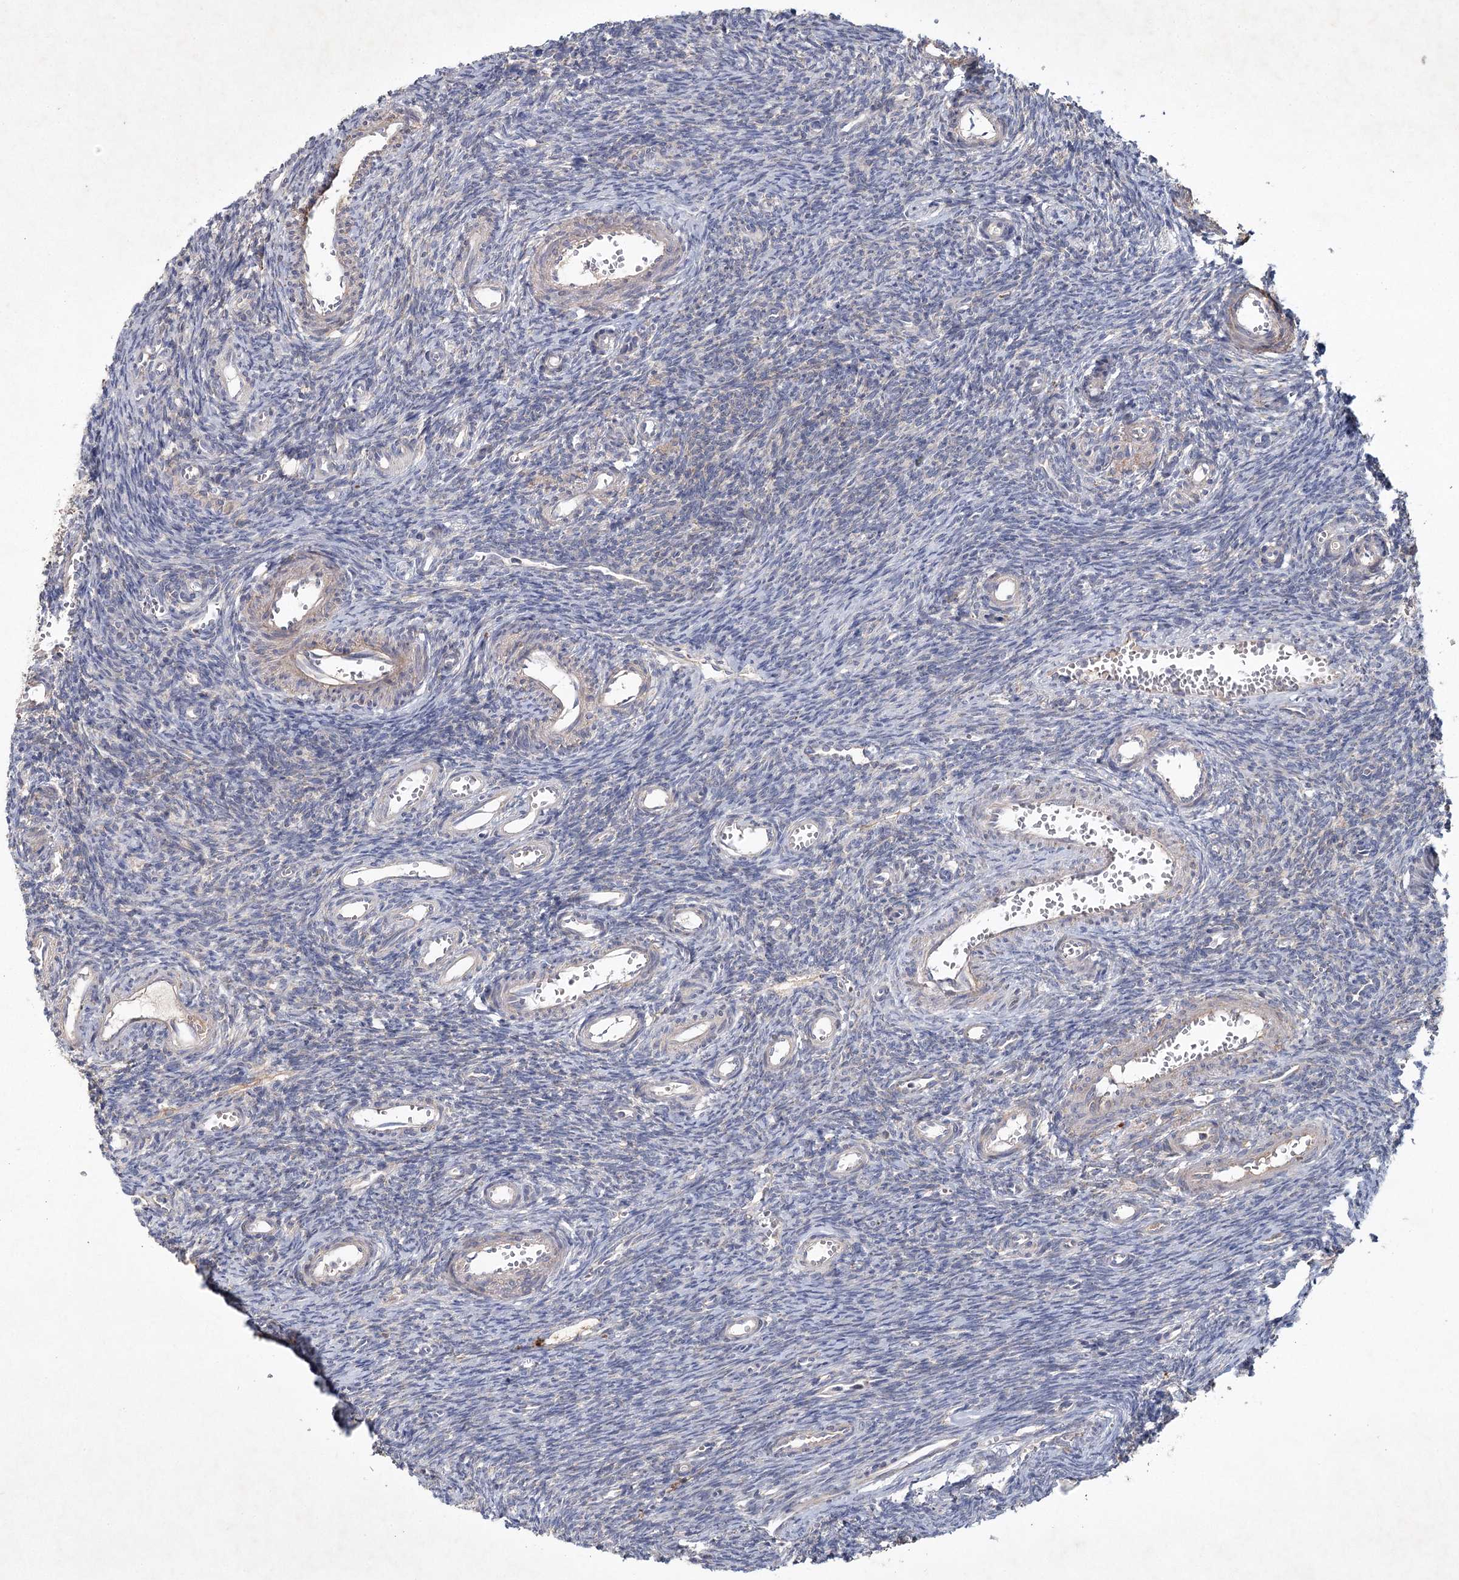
{"staining": {"intensity": "moderate", "quantity": "<25%", "location": "cytoplasmic/membranous"}, "tissue": "ovary", "cell_type": "Ovarian stroma cells", "image_type": "normal", "snomed": [{"axis": "morphology", "description": "Normal tissue, NOS"}, {"axis": "topography", "description": "Ovary"}], "caption": "Immunohistochemical staining of normal human ovary reveals moderate cytoplasmic/membranous protein positivity in approximately <25% of ovarian stroma cells.", "gene": "MRPL44", "patient": {"sex": "female", "age": 39}}